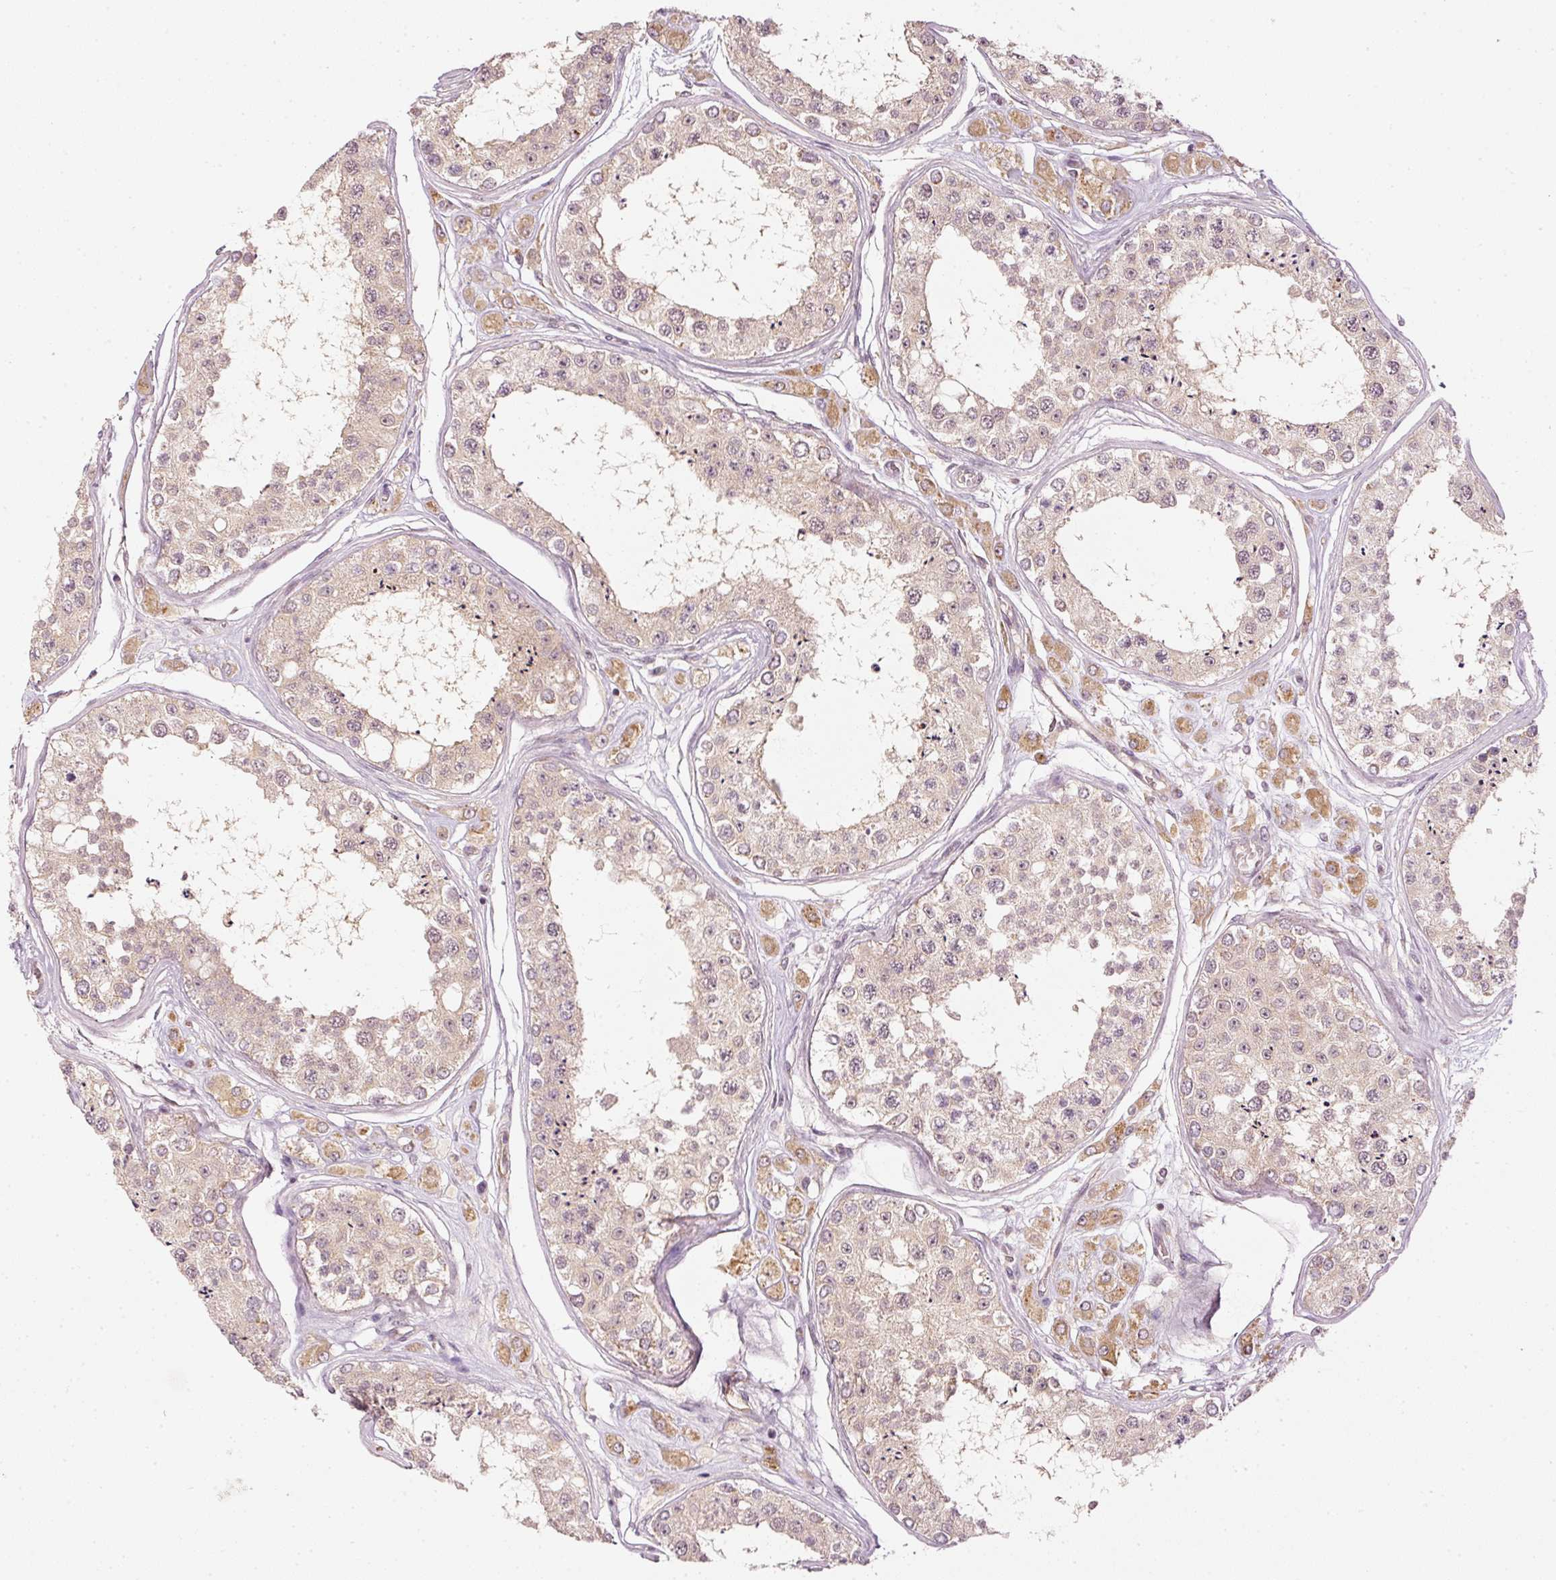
{"staining": {"intensity": "weak", "quantity": "25%-75%", "location": "cytoplasmic/membranous"}, "tissue": "testis", "cell_type": "Cells in seminiferous ducts", "image_type": "normal", "snomed": [{"axis": "morphology", "description": "Normal tissue, NOS"}, {"axis": "topography", "description": "Testis"}], "caption": "Immunohistochemical staining of benign human testis shows low levels of weak cytoplasmic/membranous staining in about 25%-75% of cells in seminiferous ducts. Nuclei are stained in blue.", "gene": "CDC20B", "patient": {"sex": "male", "age": 25}}